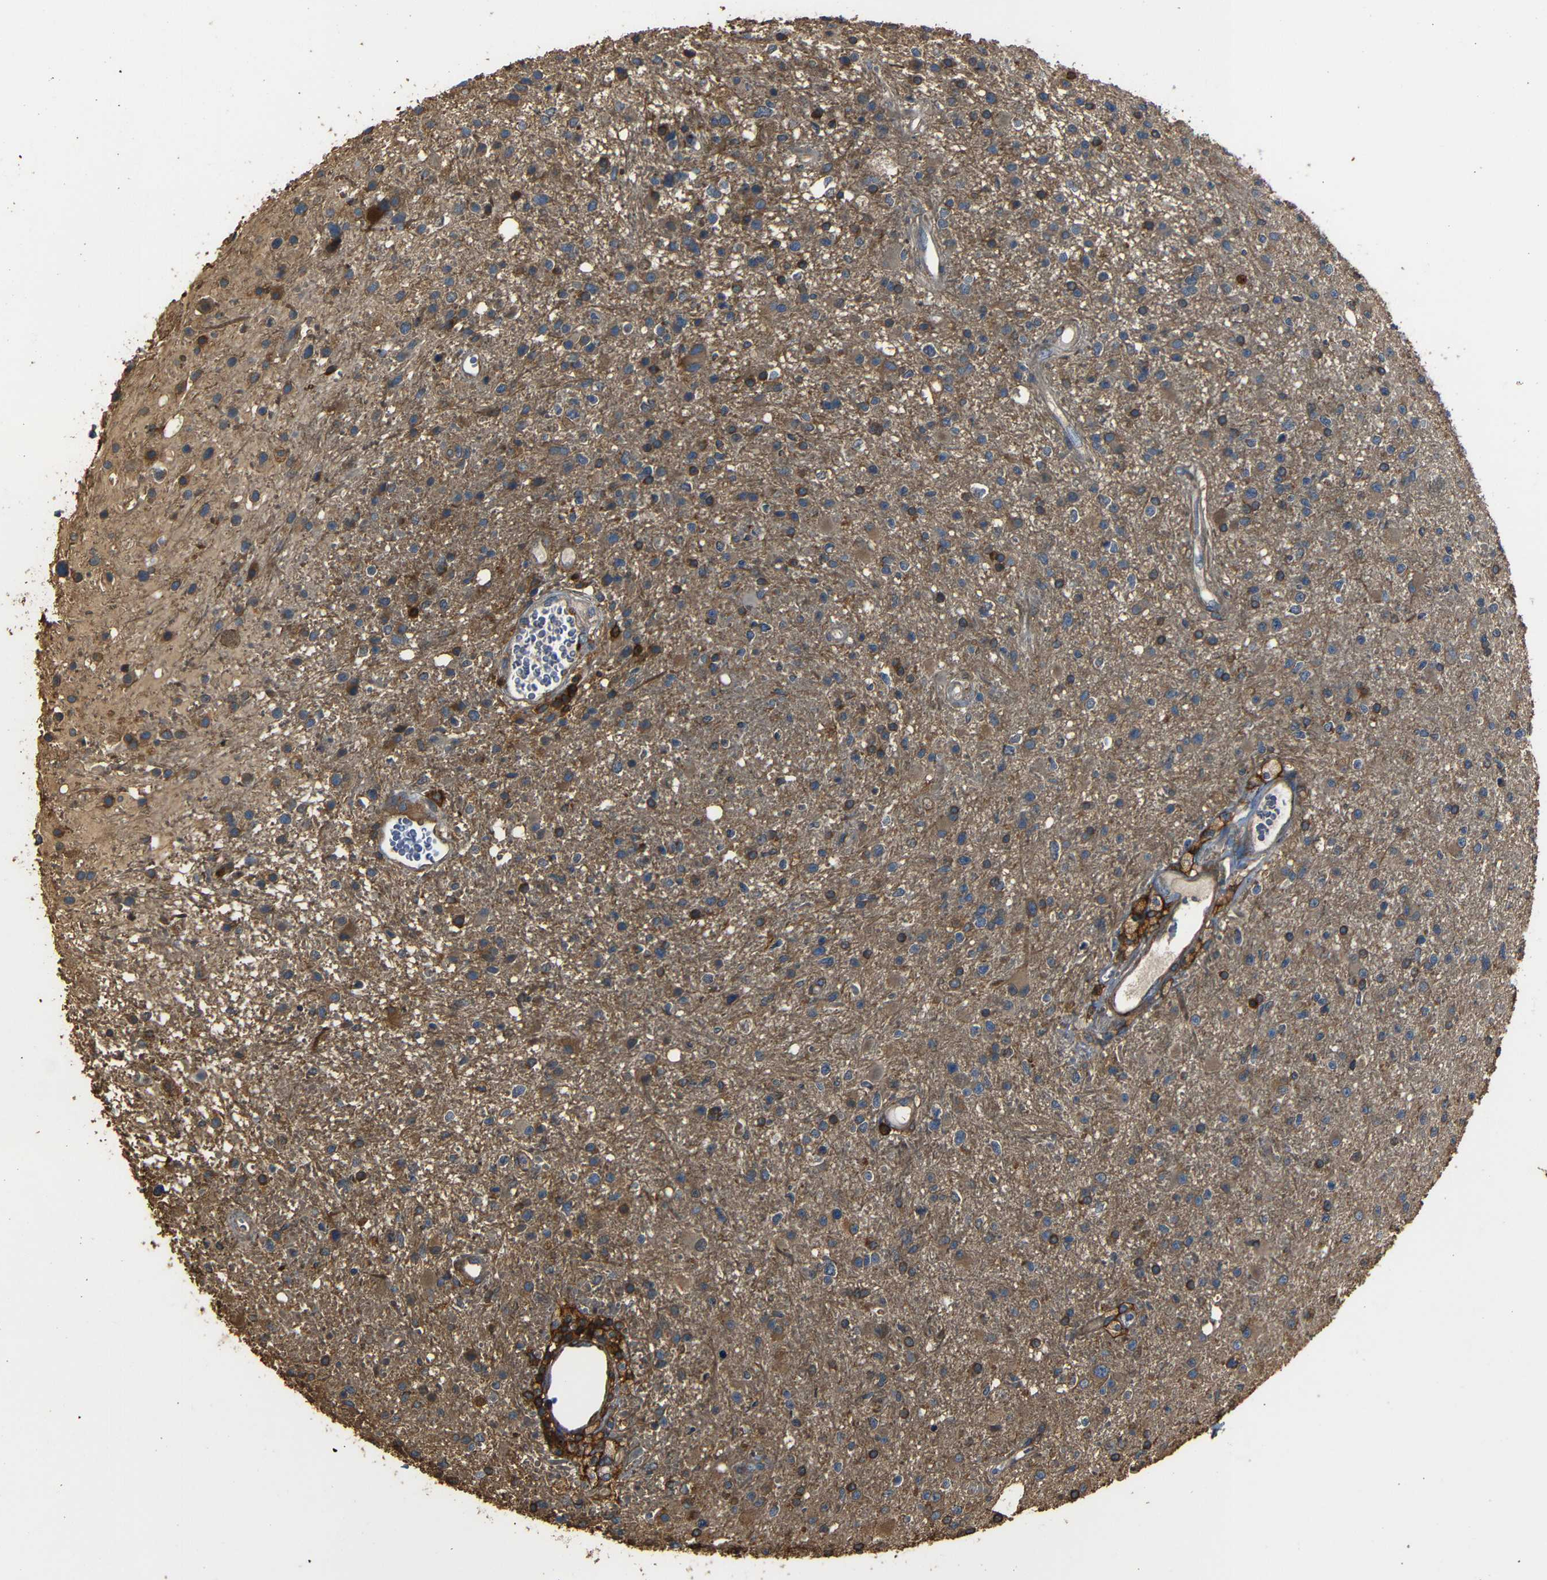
{"staining": {"intensity": "moderate", "quantity": ">75%", "location": "cytoplasmic/membranous"}, "tissue": "glioma", "cell_type": "Tumor cells", "image_type": "cancer", "snomed": [{"axis": "morphology", "description": "Glioma, malignant, High grade"}, {"axis": "topography", "description": "Brain"}], "caption": "IHC image of neoplastic tissue: human glioma stained using immunohistochemistry shows medium levels of moderate protein expression localized specifically in the cytoplasmic/membranous of tumor cells, appearing as a cytoplasmic/membranous brown color.", "gene": "ADGRE5", "patient": {"sex": "male", "age": 33}}